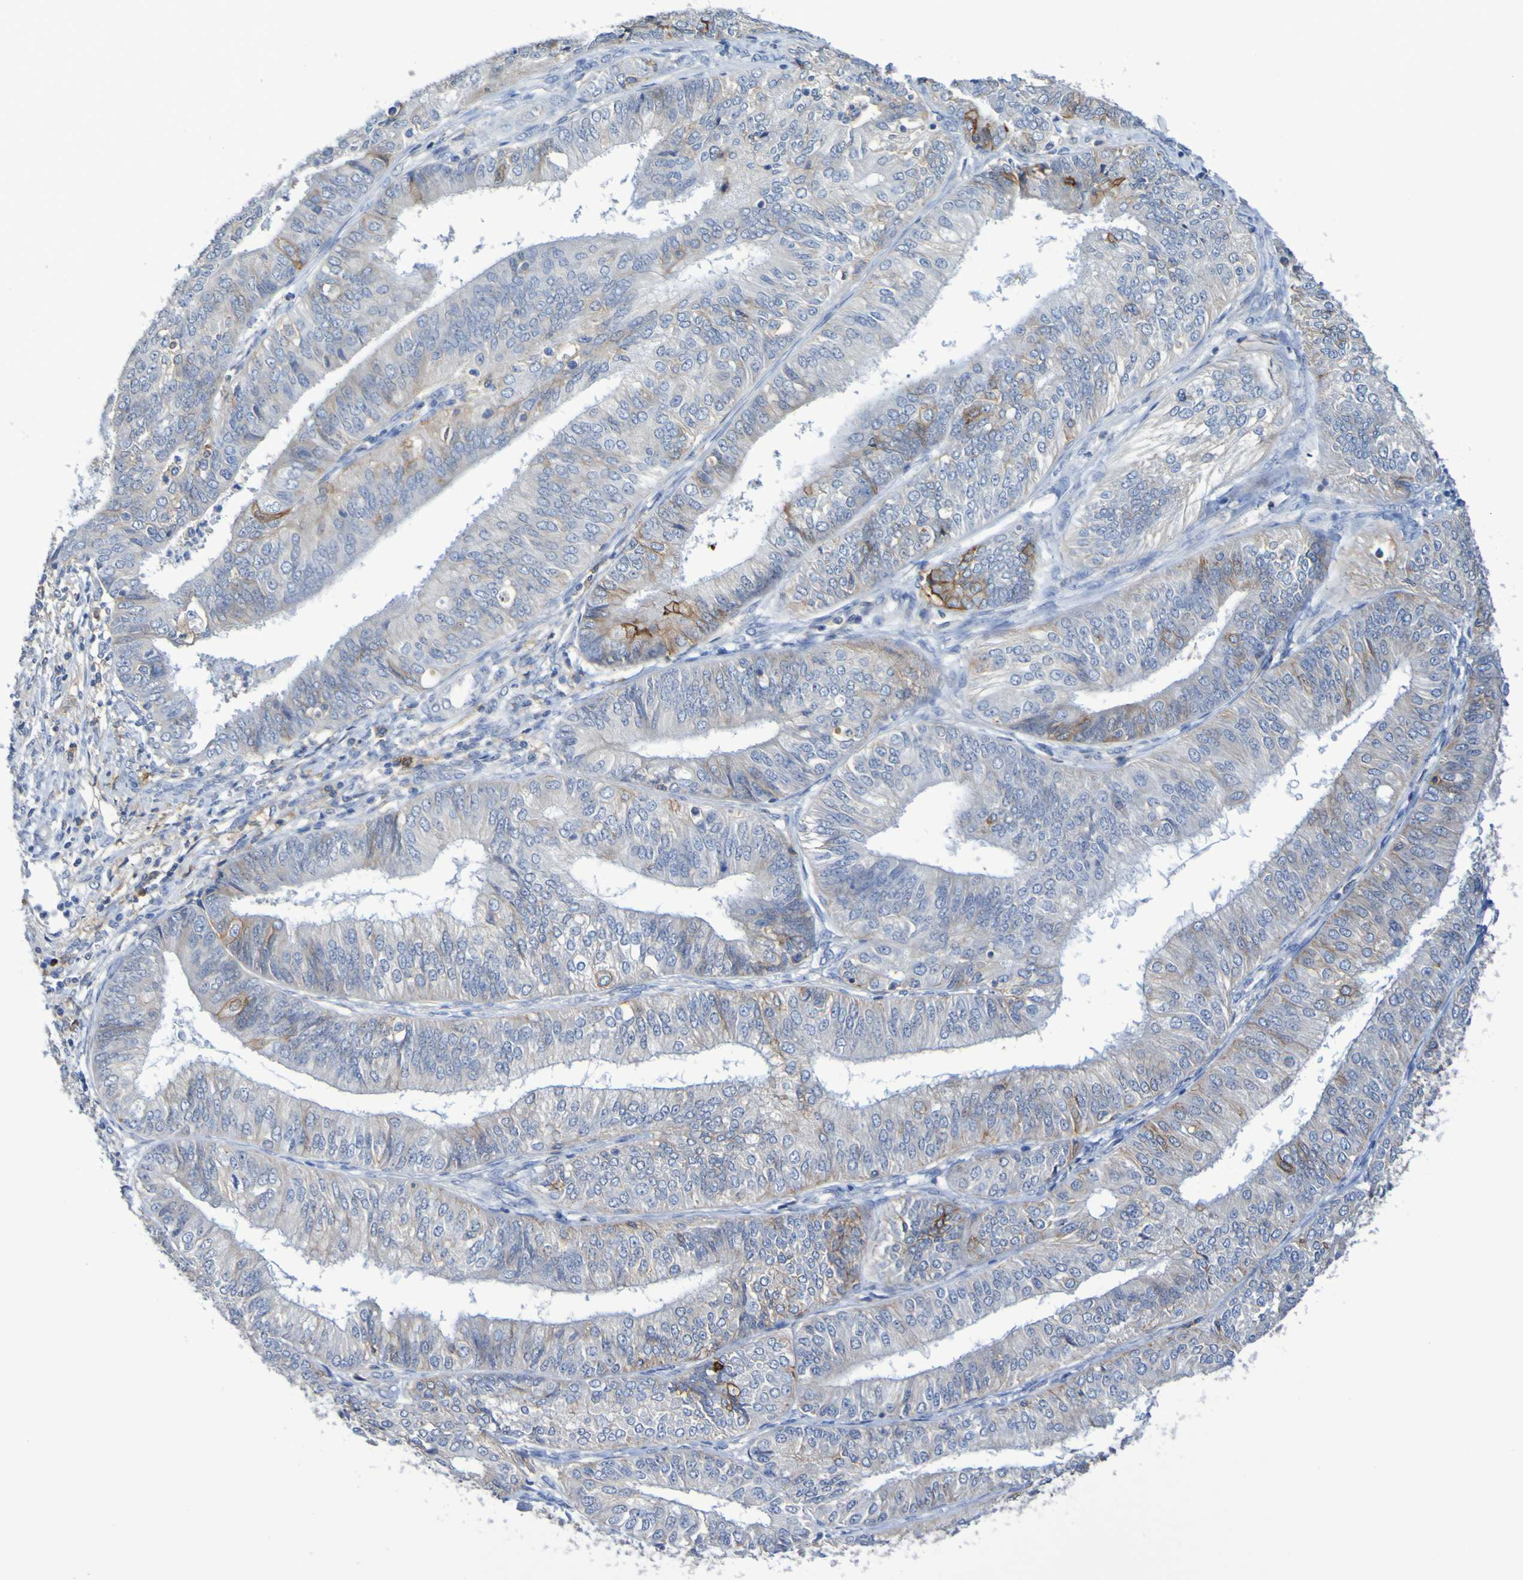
{"staining": {"intensity": "moderate", "quantity": "<25%", "location": "cytoplasmic/membranous"}, "tissue": "endometrial cancer", "cell_type": "Tumor cells", "image_type": "cancer", "snomed": [{"axis": "morphology", "description": "Adenocarcinoma, NOS"}, {"axis": "topography", "description": "Endometrium"}], "caption": "Protein expression analysis of human endometrial cancer reveals moderate cytoplasmic/membranous staining in about <25% of tumor cells.", "gene": "SLC3A2", "patient": {"sex": "female", "age": 58}}